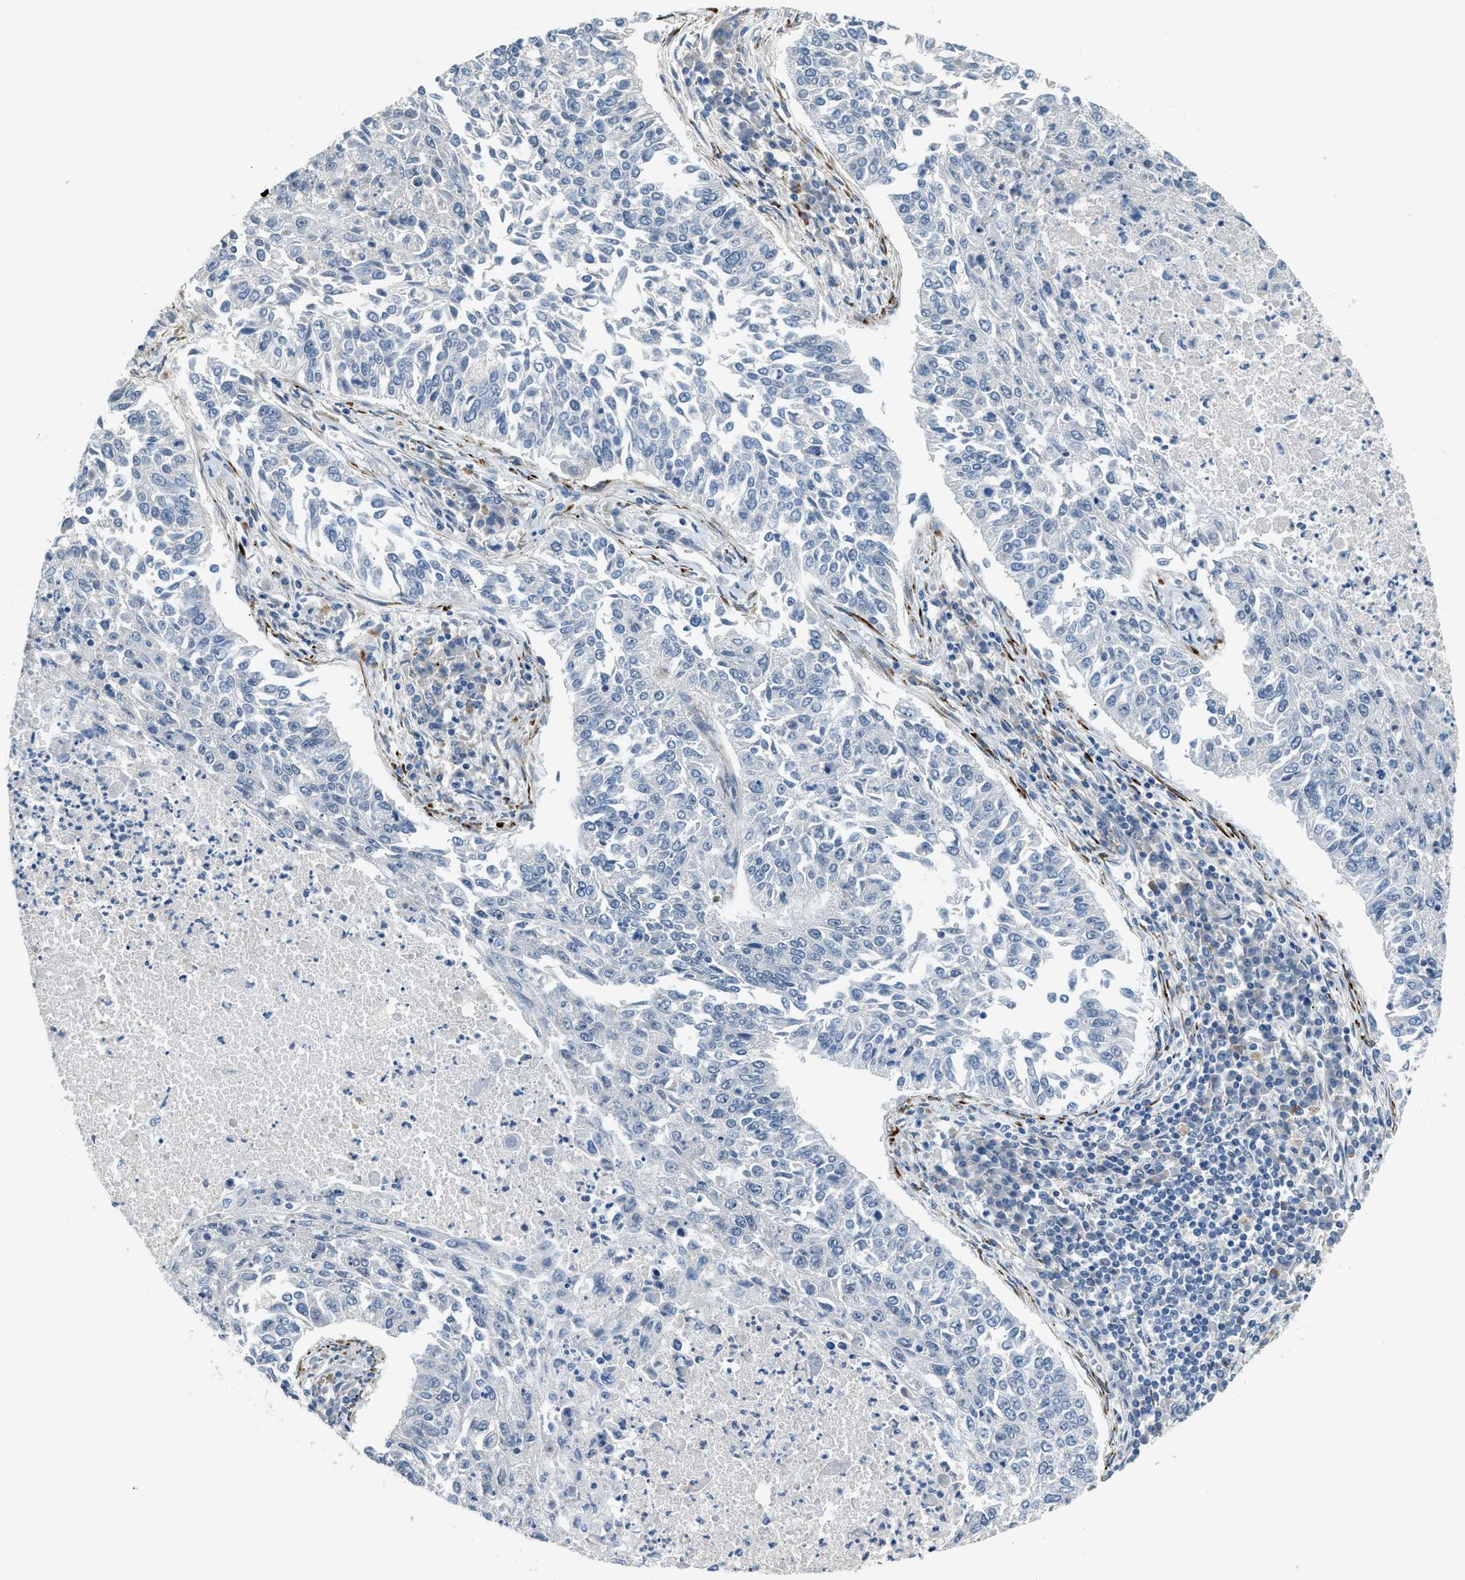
{"staining": {"intensity": "negative", "quantity": "none", "location": "none"}, "tissue": "lung cancer", "cell_type": "Tumor cells", "image_type": "cancer", "snomed": [{"axis": "morphology", "description": "Normal tissue, NOS"}, {"axis": "morphology", "description": "Squamous cell carcinoma, NOS"}, {"axis": "topography", "description": "Cartilage tissue"}, {"axis": "topography", "description": "Bronchus"}, {"axis": "topography", "description": "Lung"}], "caption": "Immunohistochemistry micrograph of neoplastic tissue: human lung cancer (squamous cell carcinoma) stained with DAB (3,3'-diaminobenzidine) demonstrates no significant protein expression in tumor cells. (Brightfield microscopy of DAB immunohistochemistry at high magnification).", "gene": "TMEM154", "patient": {"sex": "female", "age": 49}}